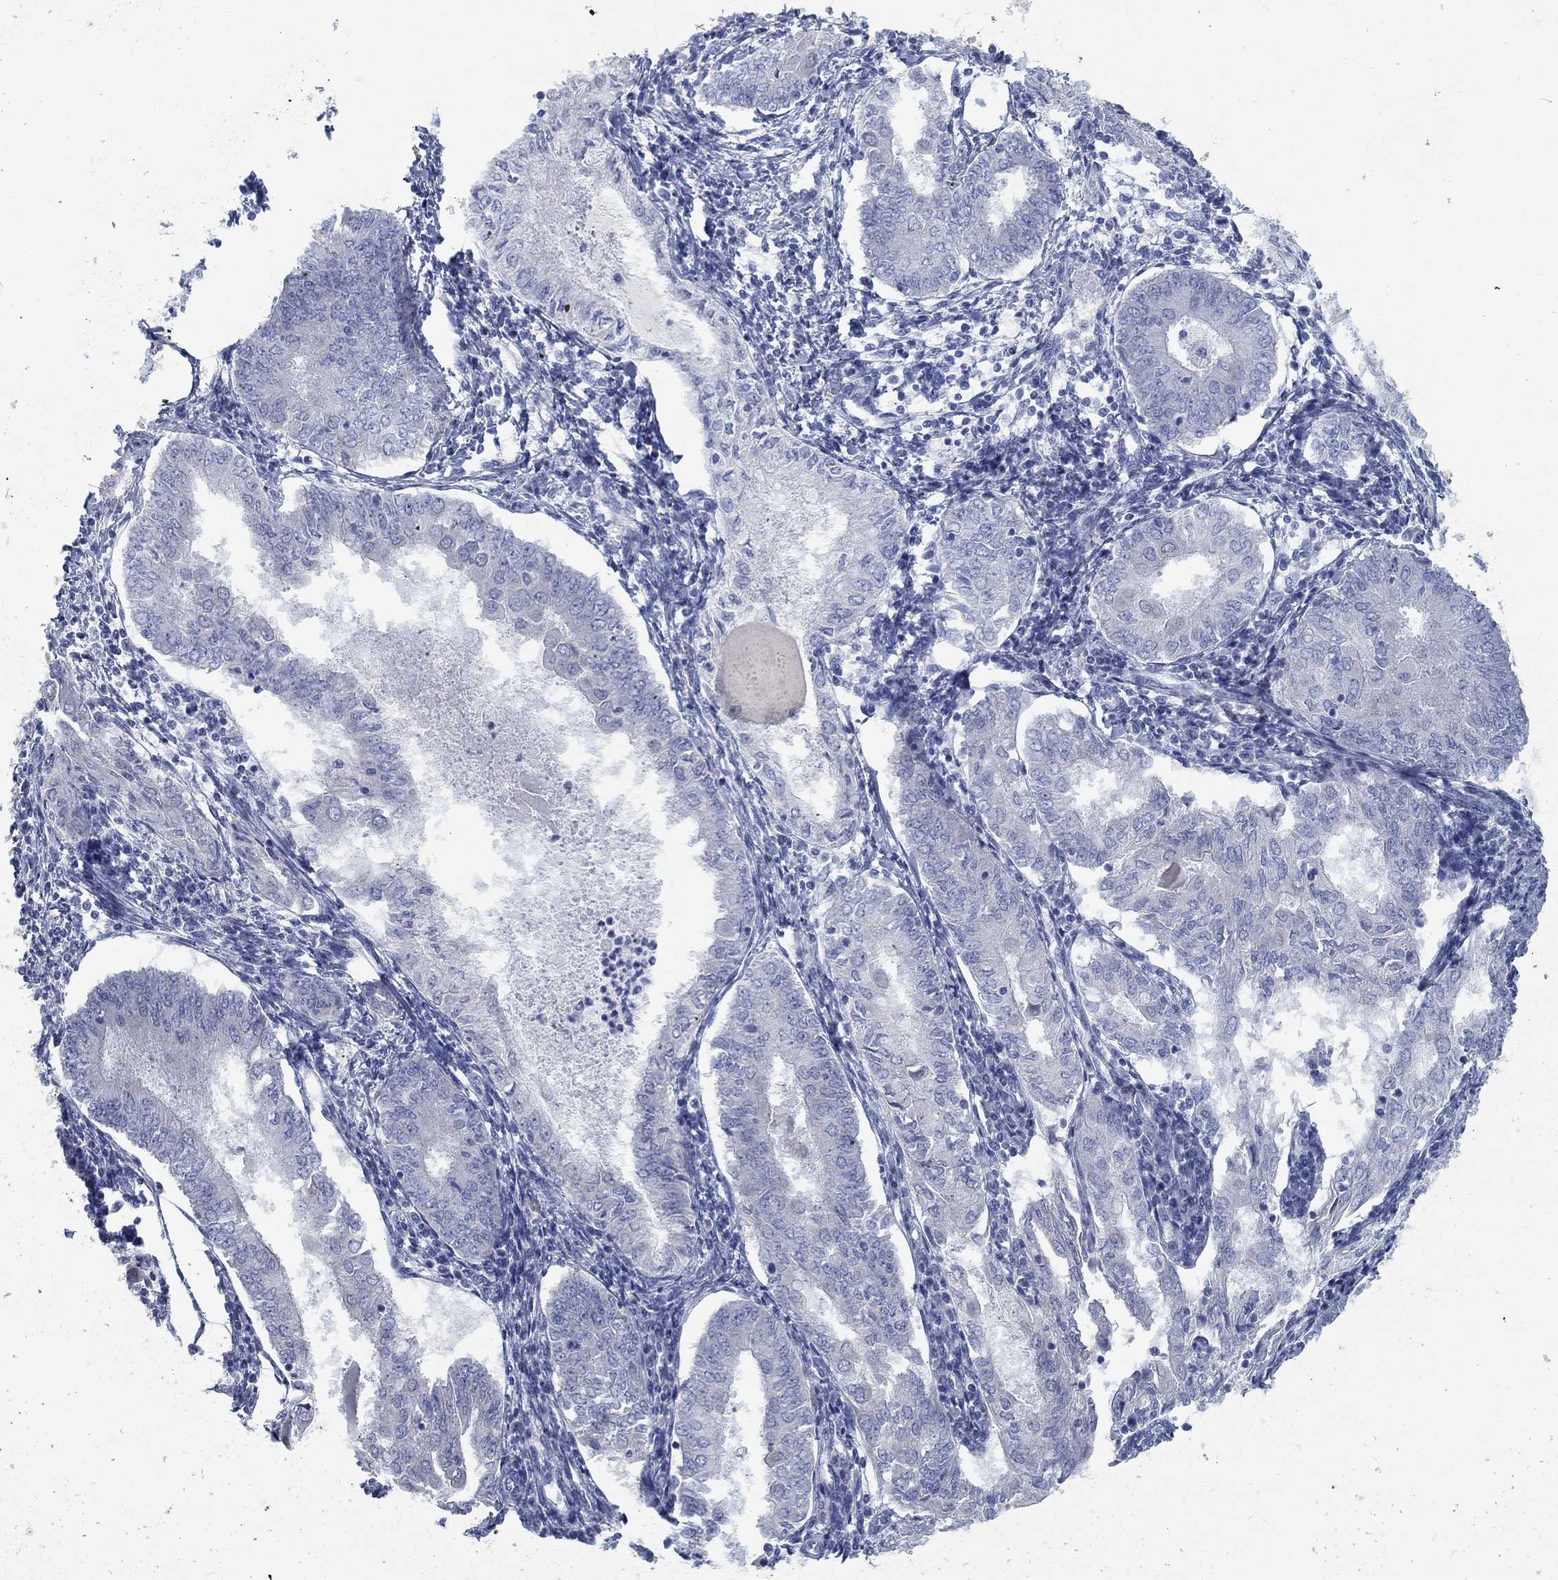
{"staining": {"intensity": "negative", "quantity": "none", "location": "none"}, "tissue": "endometrial cancer", "cell_type": "Tumor cells", "image_type": "cancer", "snomed": [{"axis": "morphology", "description": "Adenocarcinoma, NOS"}, {"axis": "topography", "description": "Endometrium"}], "caption": "Image shows no significant protein staining in tumor cells of endometrial adenocarcinoma.", "gene": "APOC3", "patient": {"sex": "female", "age": 68}}